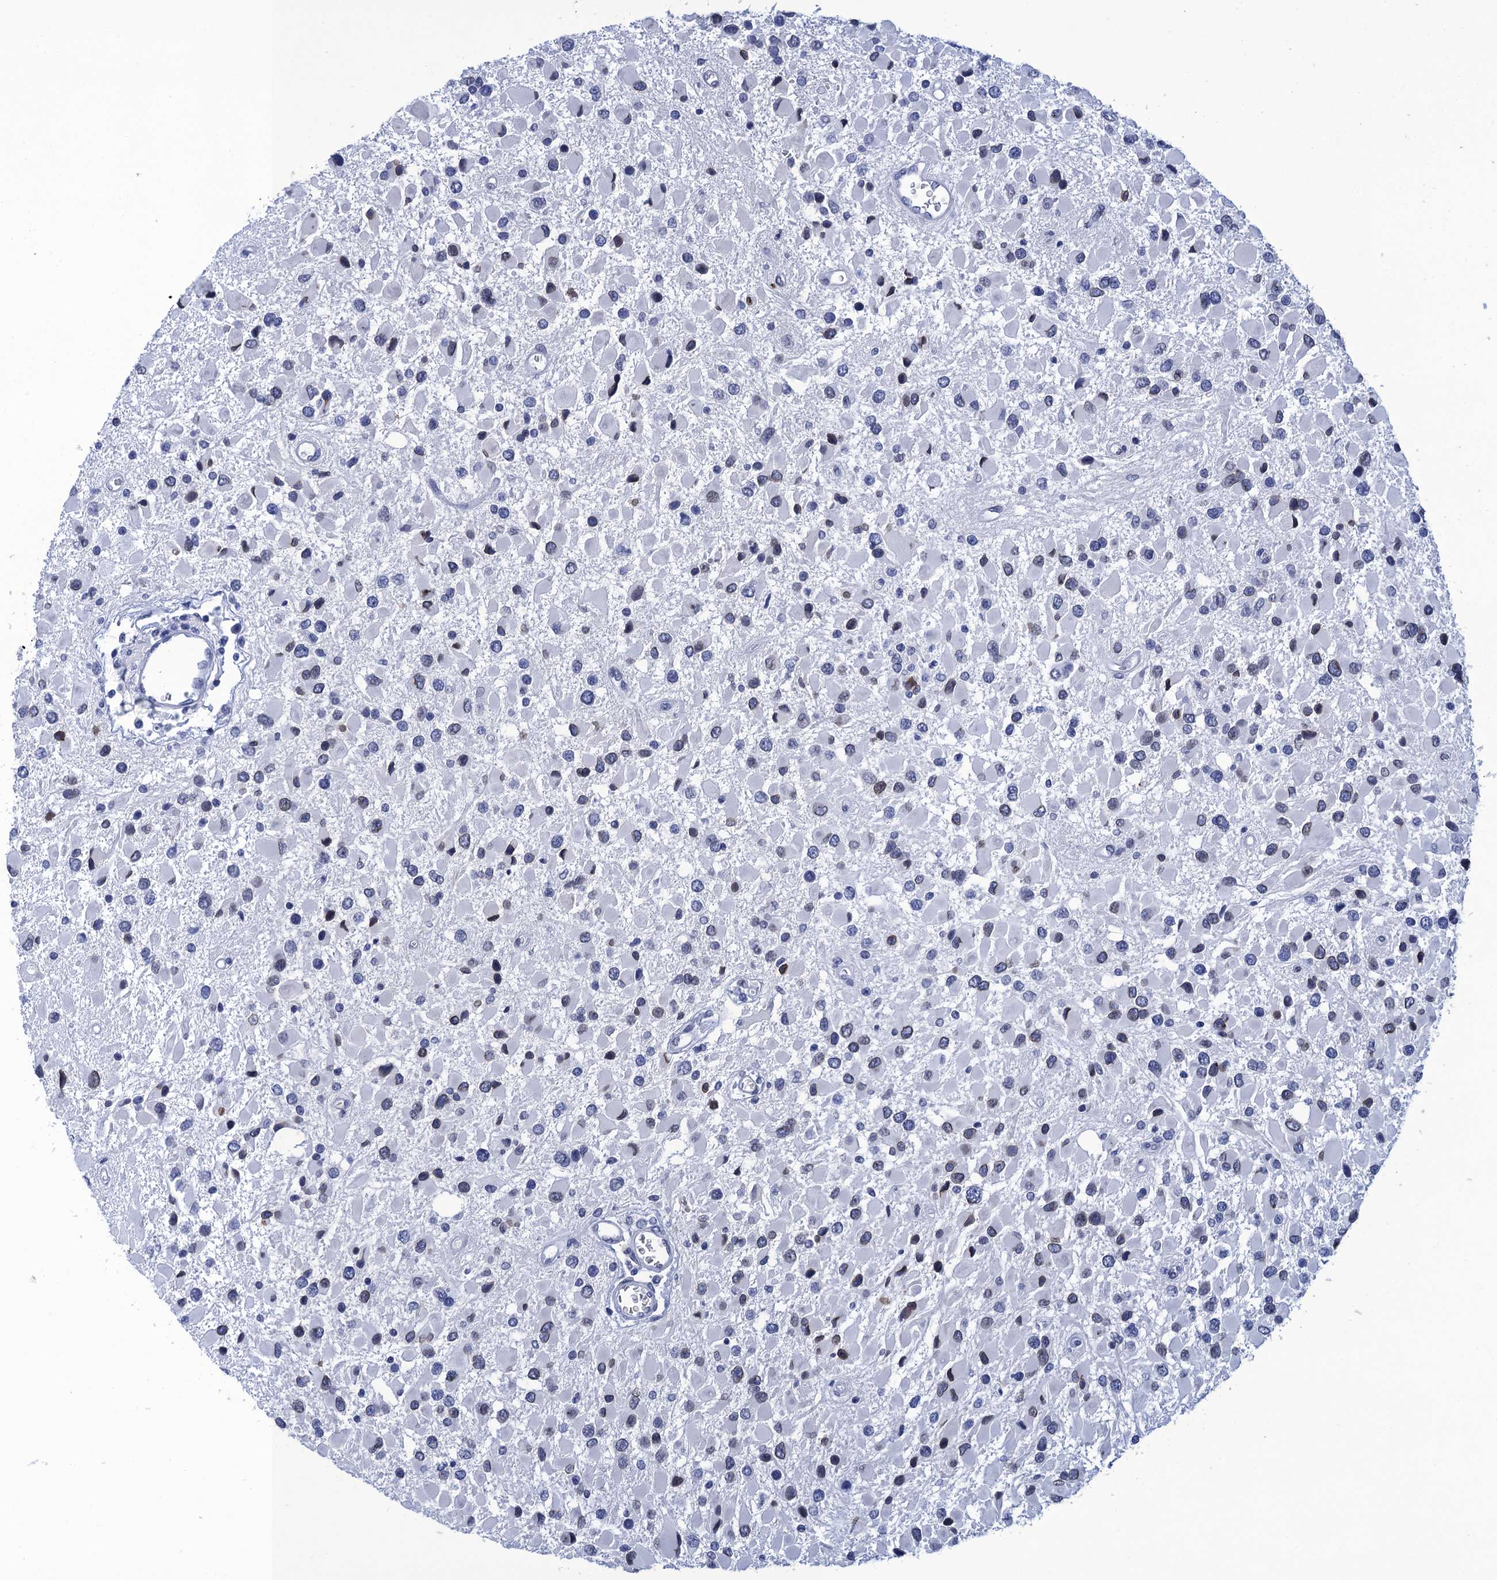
{"staining": {"intensity": "weak", "quantity": "<25%", "location": "nuclear"}, "tissue": "glioma", "cell_type": "Tumor cells", "image_type": "cancer", "snomed": [{"axis": "morphology", "description": "Glioma, malignant, High grade"}, {"axis": "topography", "description": "Brain"}], "caption": "This histopathology image is of malignant glioma (high-grade) stained with IHC to label a protein in brown with the nuclei are counter-stained blue. There is no expression in tumor cells.", "gene": "METTL25", "patient": {"sex": "male", "age": 53}}